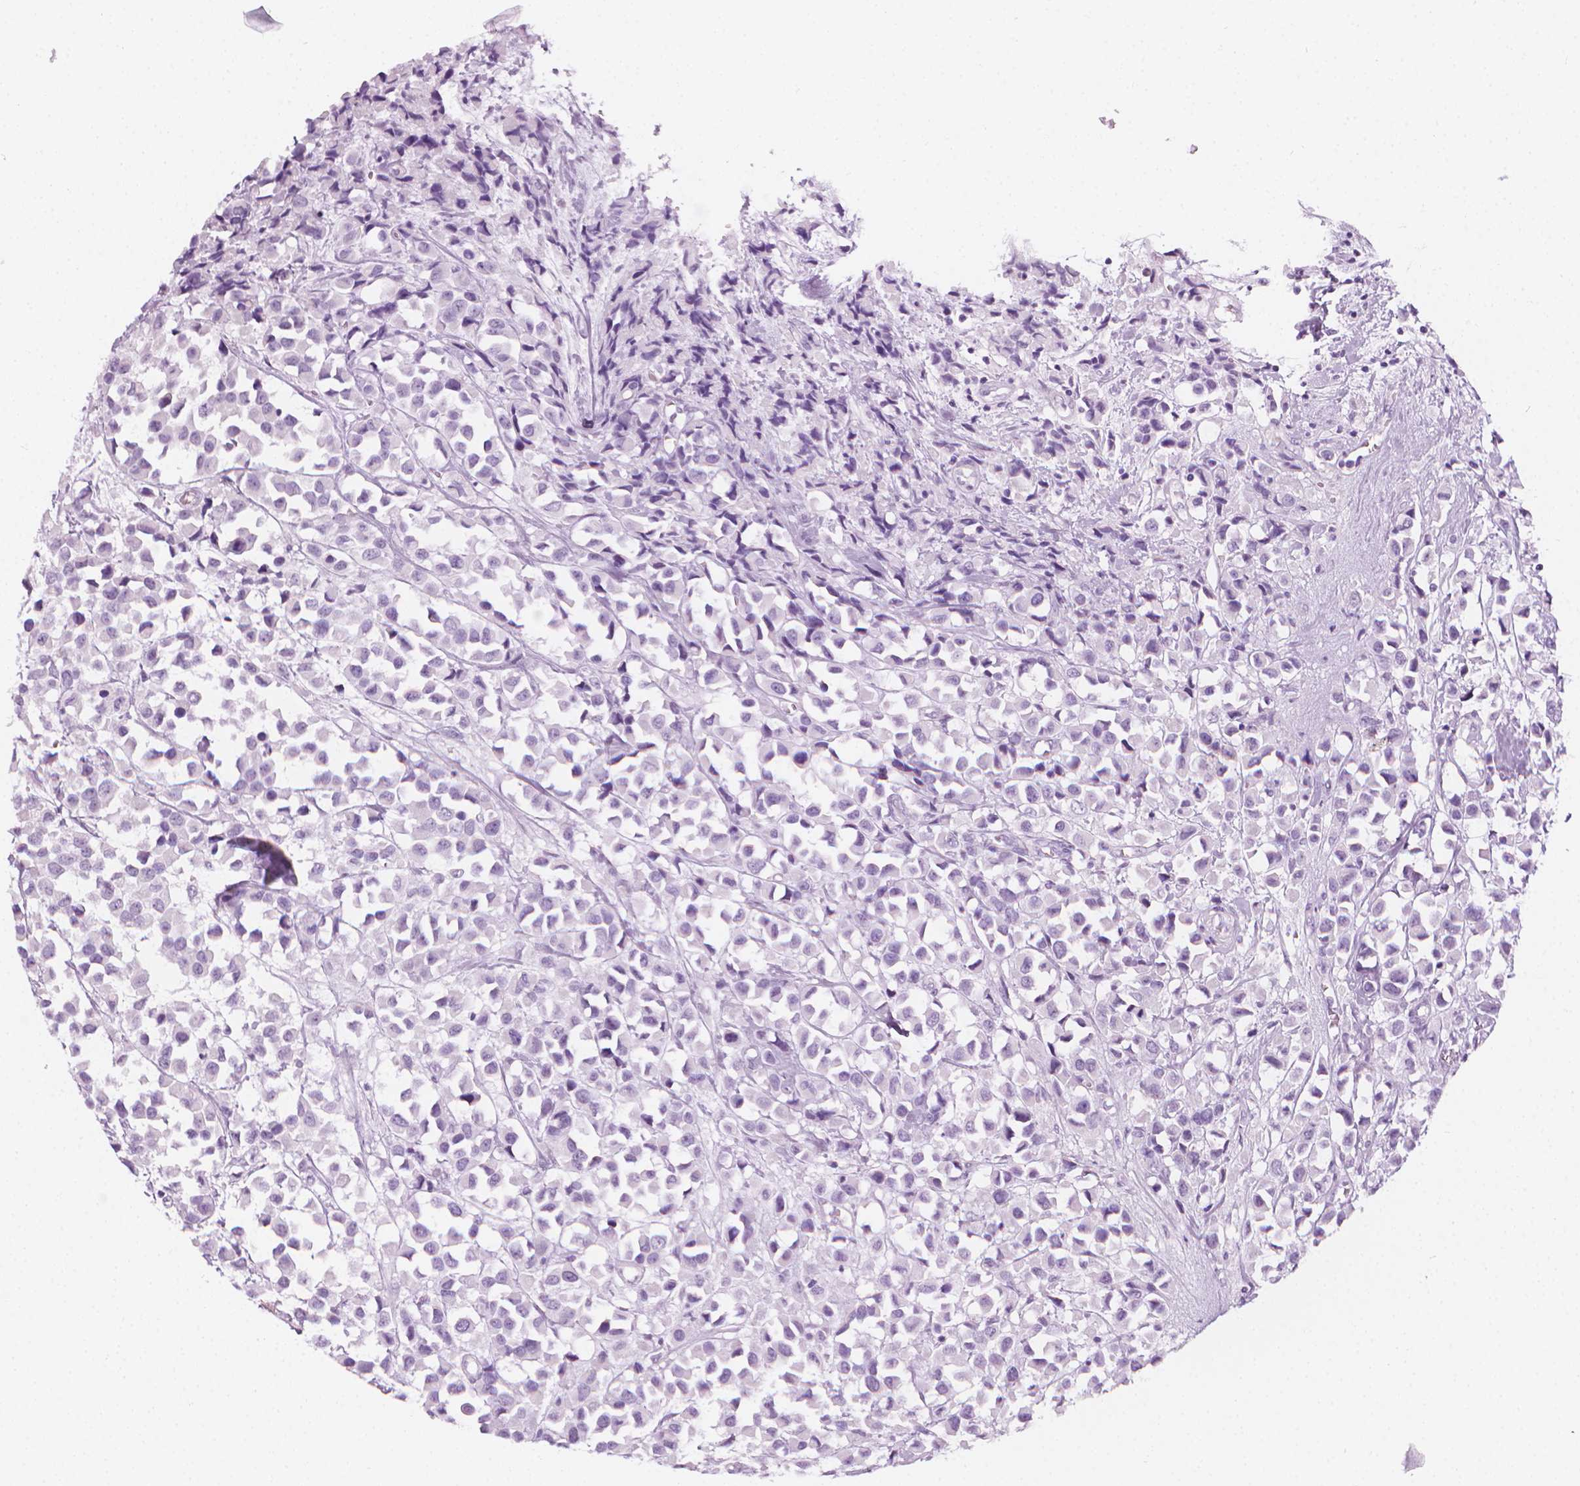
{"staining": {"intensity": "negative", "quantity": "none", "location": "none"}, "tissue": "breast cancer", "cell_type": "Tumor cells", "image_type": "cancer", "snomed": [{"axis": "morphology", "description": "Duct carcinoma"}, {"axis": "topography", "description": "Breast"}], "caption": "Breast intraductal carcinoma was stained to show a protein in brown. There is no significant positivity in tumor cells. Nuclei are stained in blue.", "gene": "SCG3", "patient": {"sex": "female", "age": 61}}